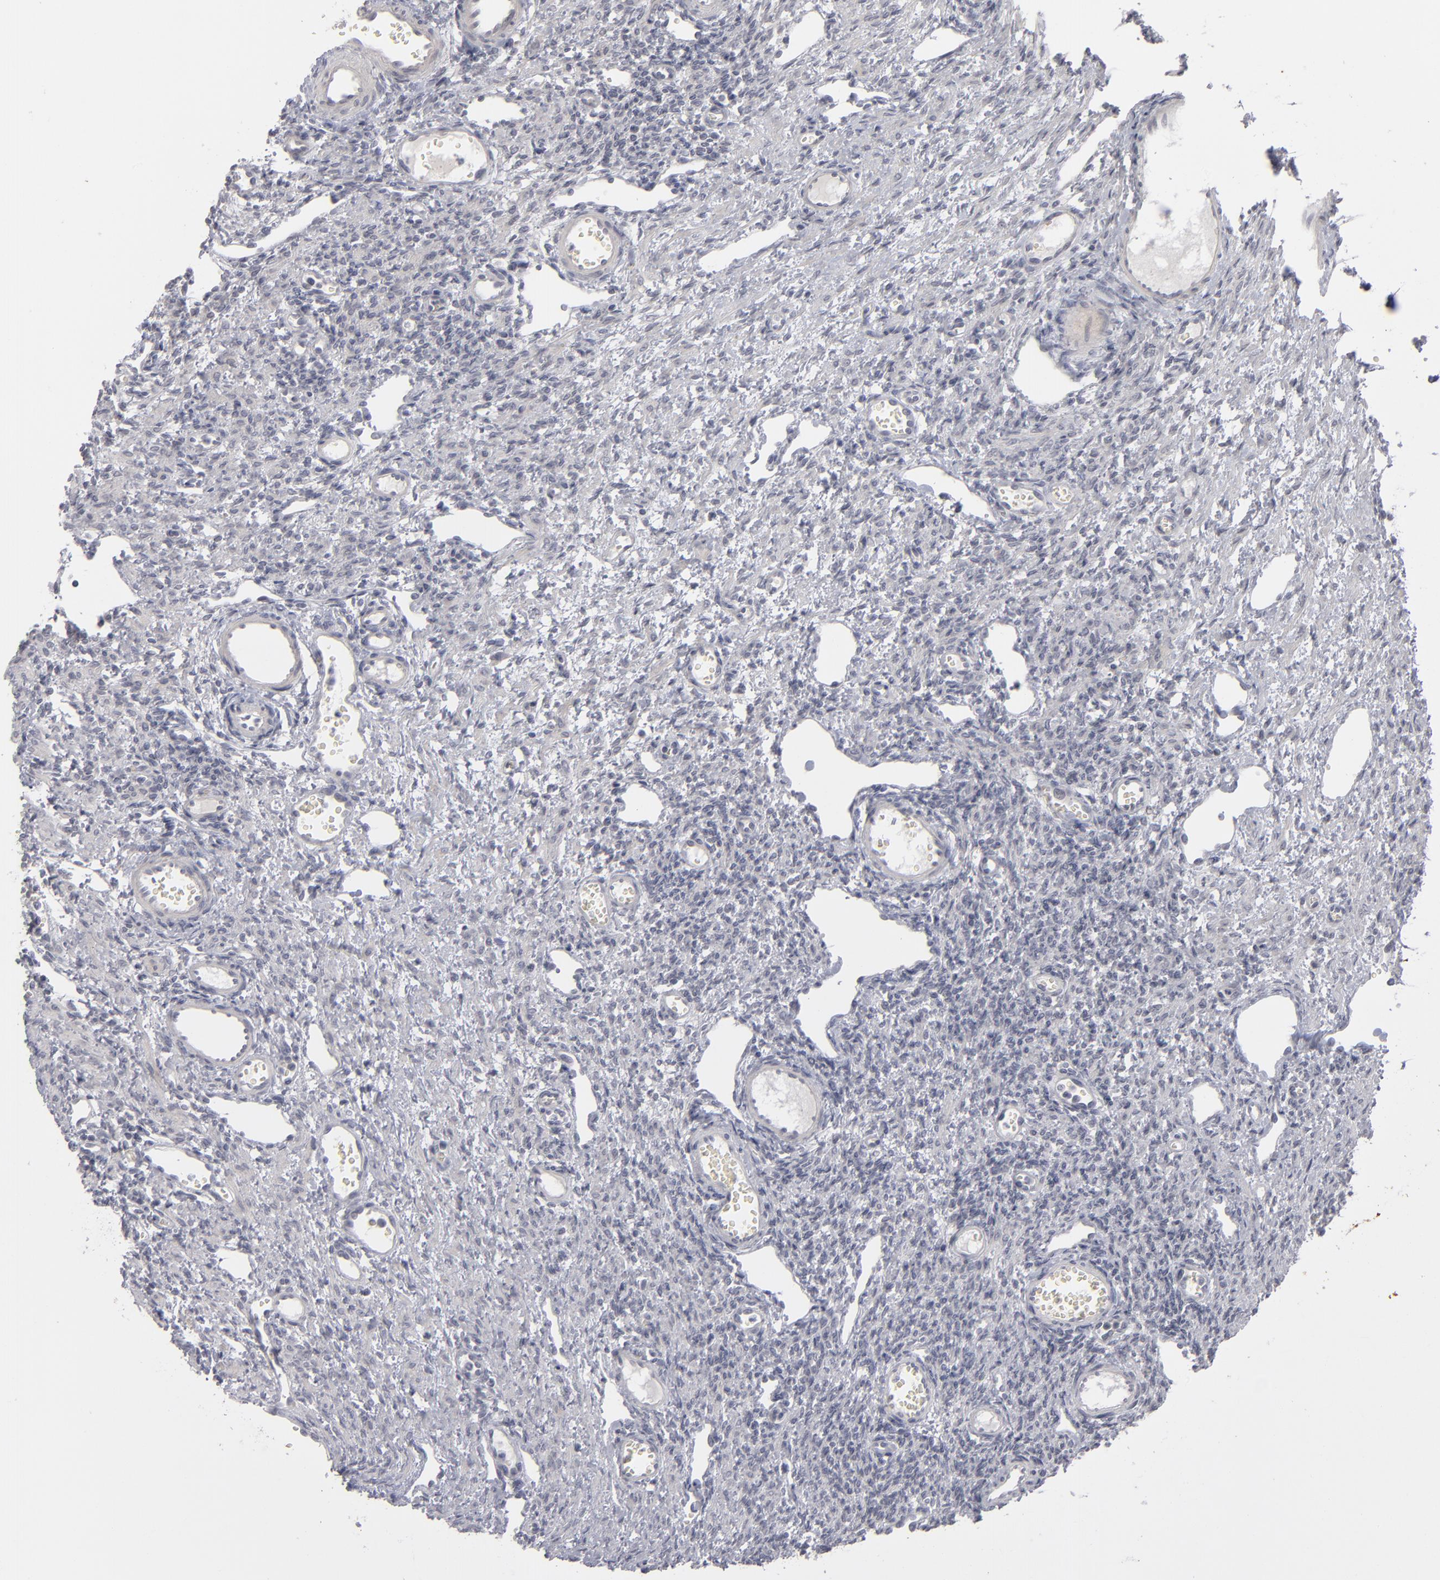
{"staining": {"intensity": "negative", "quantity": "none", "location": "none"}, "tissue": "ovary", "cell_type": "Follicle cells", "image_type": "normal", "snomed": [{"axis": "morphology", "description": "Normal tissue, NOS"}, {"axis": "topography", "description": "Ovary"}], "caption": "A micrograph of human ovary is negative for staining in follicle cells. The staining is performed using DAB (3,3'-diaminobenzidine) brown chromogen with nuclei counter-stained in using hematoxylin.", "gene": "KIAA1210", "patient": {"sex": "female", "age": 33}}